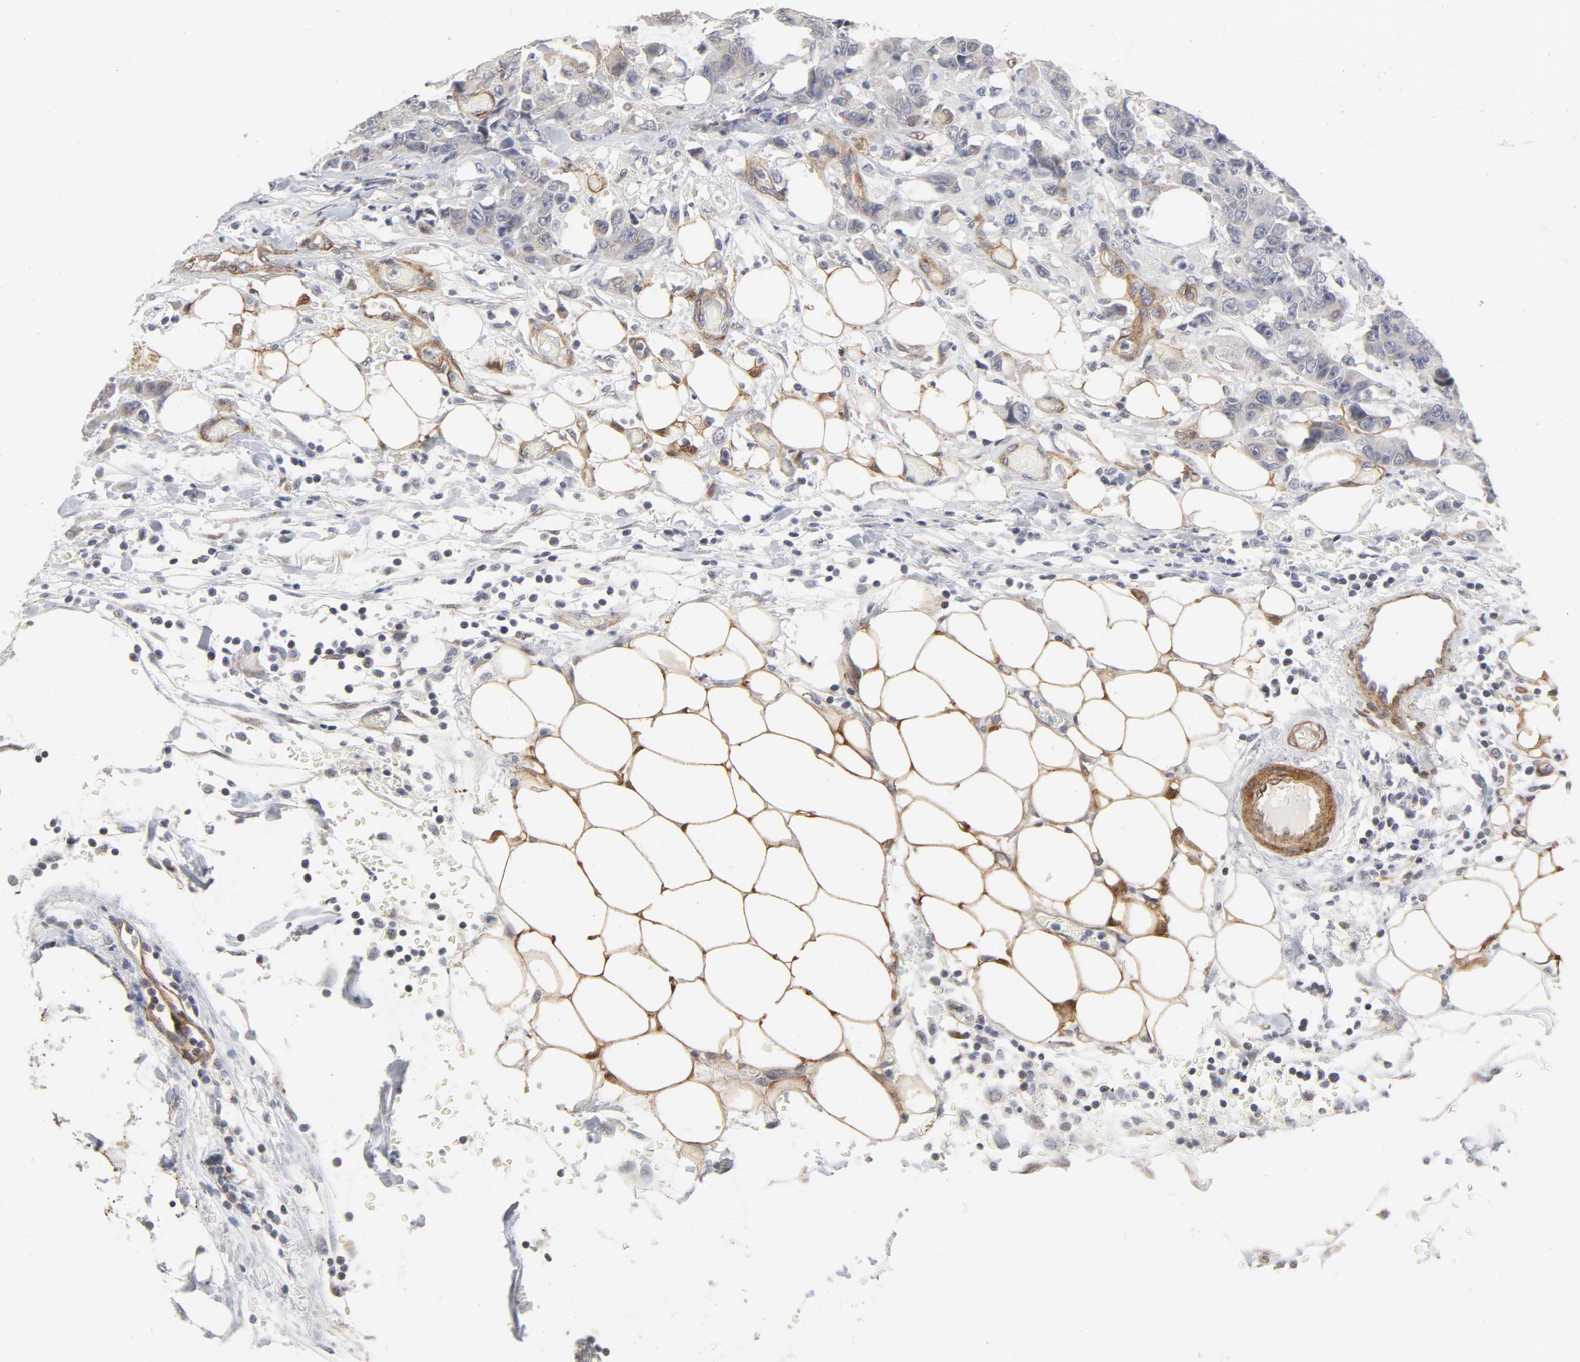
{"staining": {"intensity": "negative", "quantity": "none", "location": "none"}, "tissue": "colorectal cancer", "cell_type": "Tumor cells", "image_type": "cancer", "snomed": [{"axis": "morphology", "description": "Adenocarcinoma, NOS"}, {"axis": "topography", "description": "Colon"}], "caption": "Tumor cells show no significant protein positivity in colorectal adenocarcinoma. (Brightfield microscopy of DAB IHC at high magnification).", "gene": "MAGED4", "patient": {"sex": "female", "age": 86}}